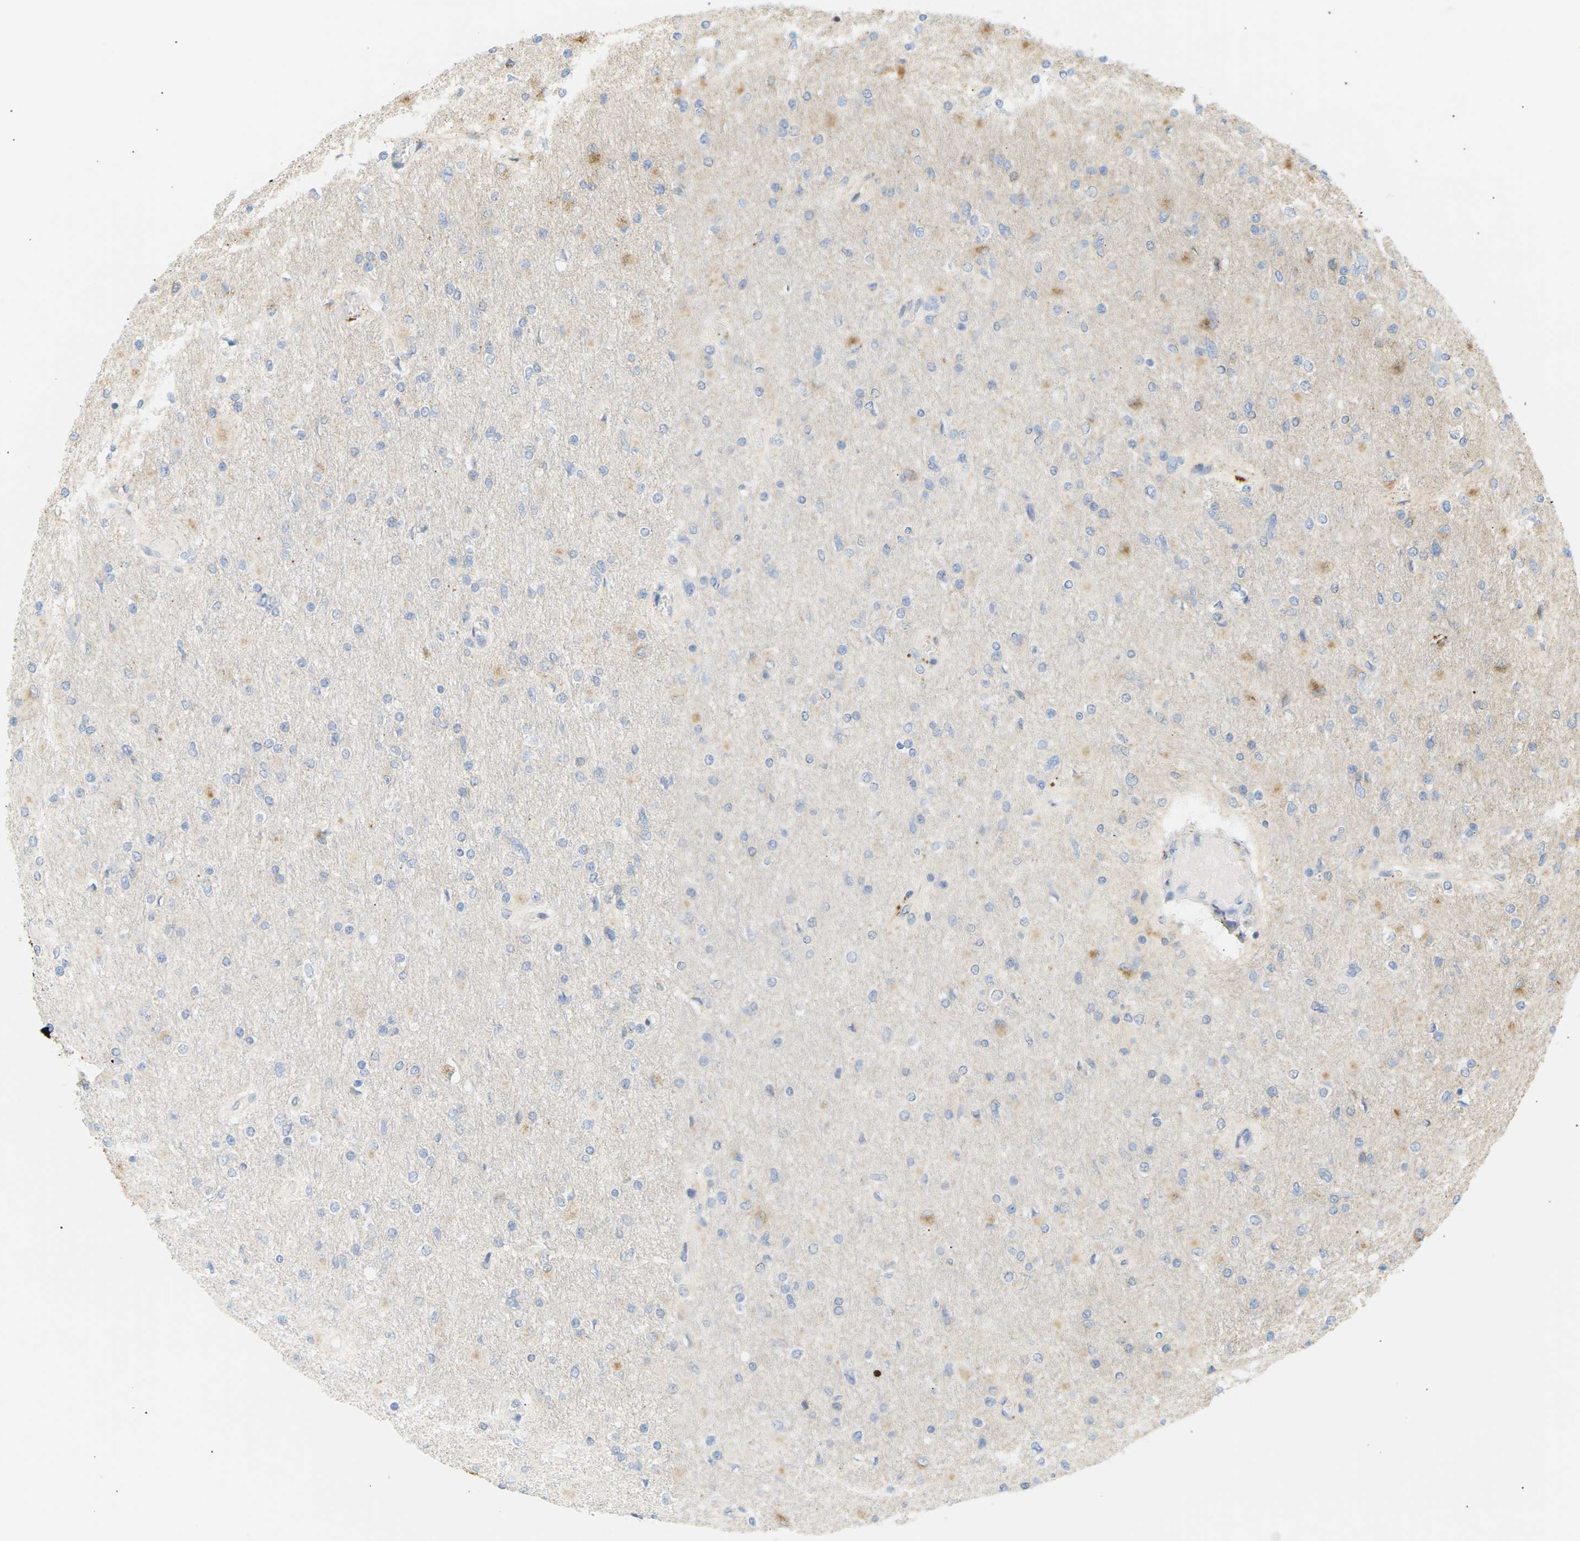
{"staining": {"intensity": "moderate", "quantity": "<25%", "location": "cytoplasmic/membranous"}, "tissue": "glioma", "cell_type": "Tumor cells", "image_type": "cancer", "snomed": [{"axis": "morphology", "description": "Glioma, malignant, High grade"}, {"axis": "topography", "description": "Cerebral cortex"}], "caption": "Human glioma stained with a brown dye displays moderate cytoplasmic/membranous positive expression in about <25% of tumor cells.", "gene": "CLU", "patient": {"sex": "female", "age": 36}}